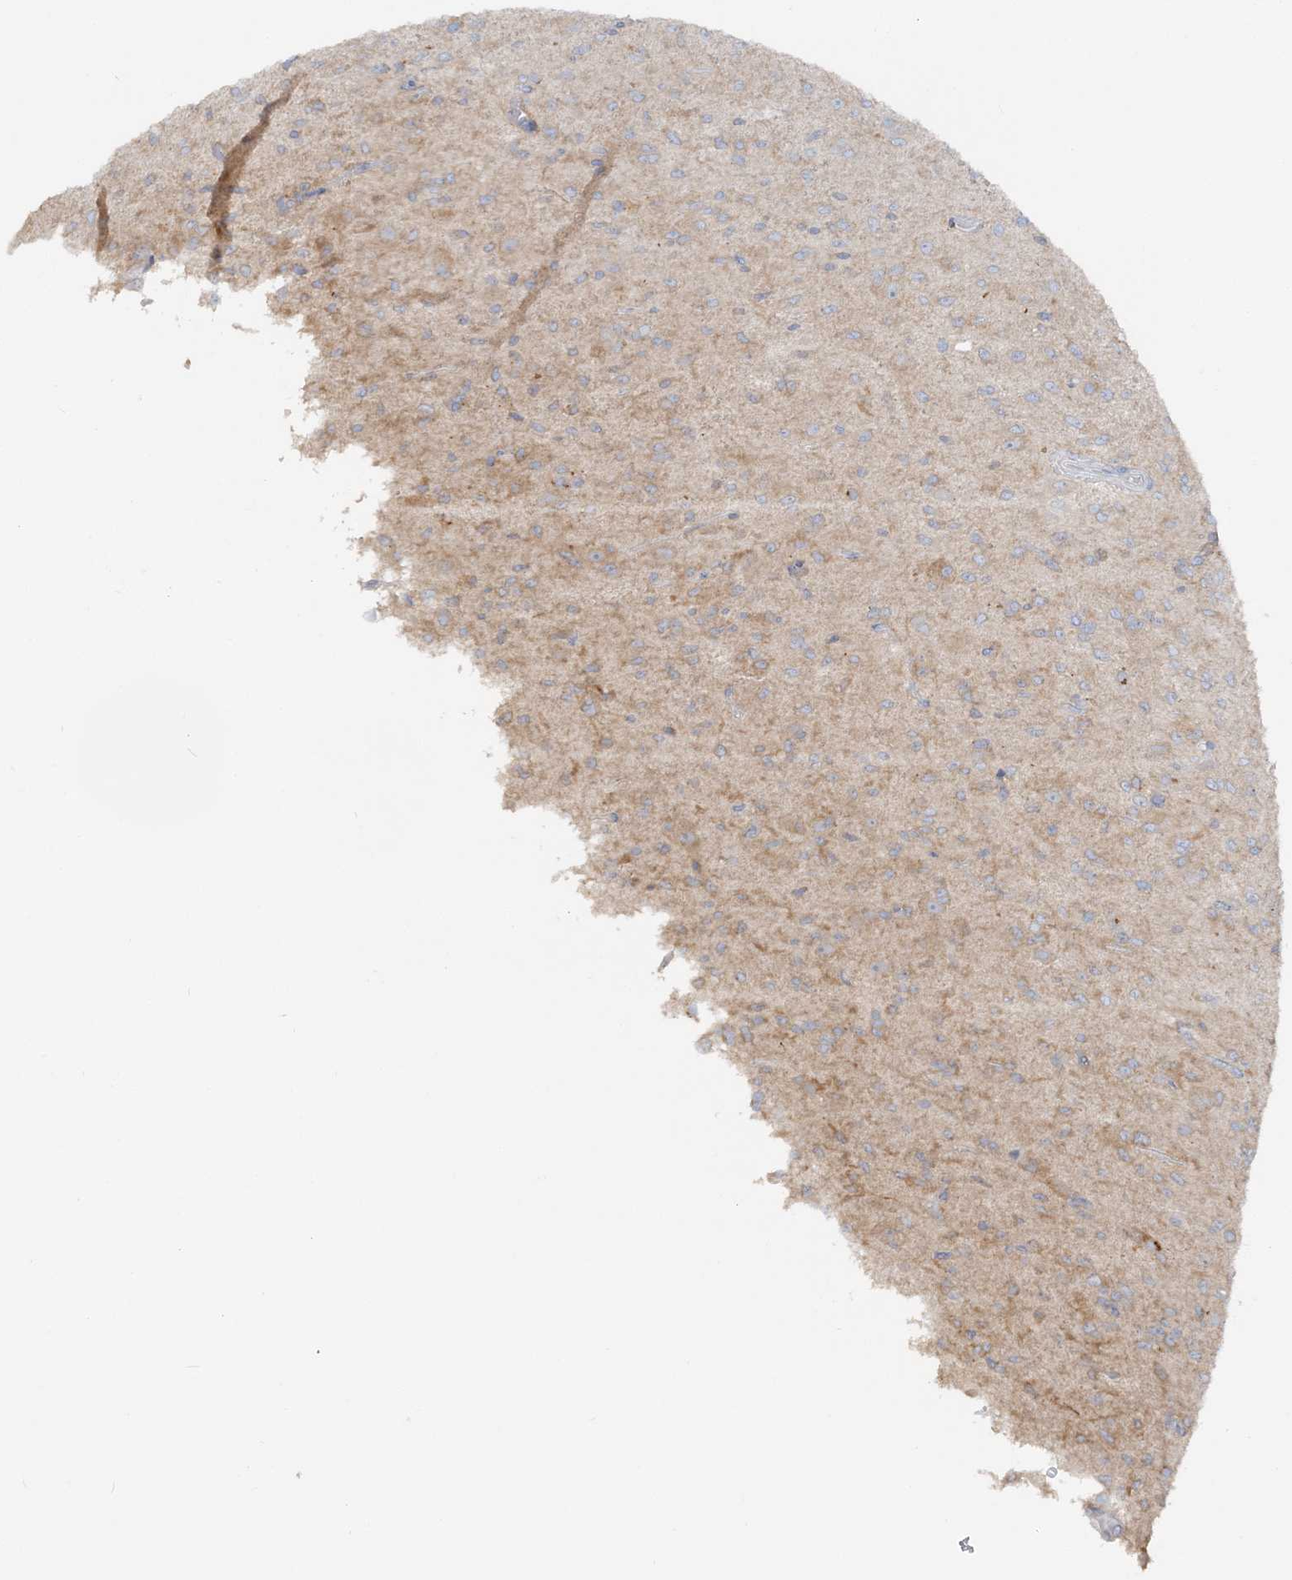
{"staining": {"intensity": "negative", "quantity": "none", "location": "none"}, "tissue": "glioma", "cell_type": "Tumor cells", "image_type": "cancer", "snomed": [{"axis": "morphology", "description": "Glioma, malignant, High grade"}, {"axis": "topography", "description": "Brain"}], "caption": "This is an immunohistochemistry photomicrograph of human glioma. There is no staining in tumor cells.", "gene": "TBC1D5", "patient": {"sex": "female", "age": 59}}